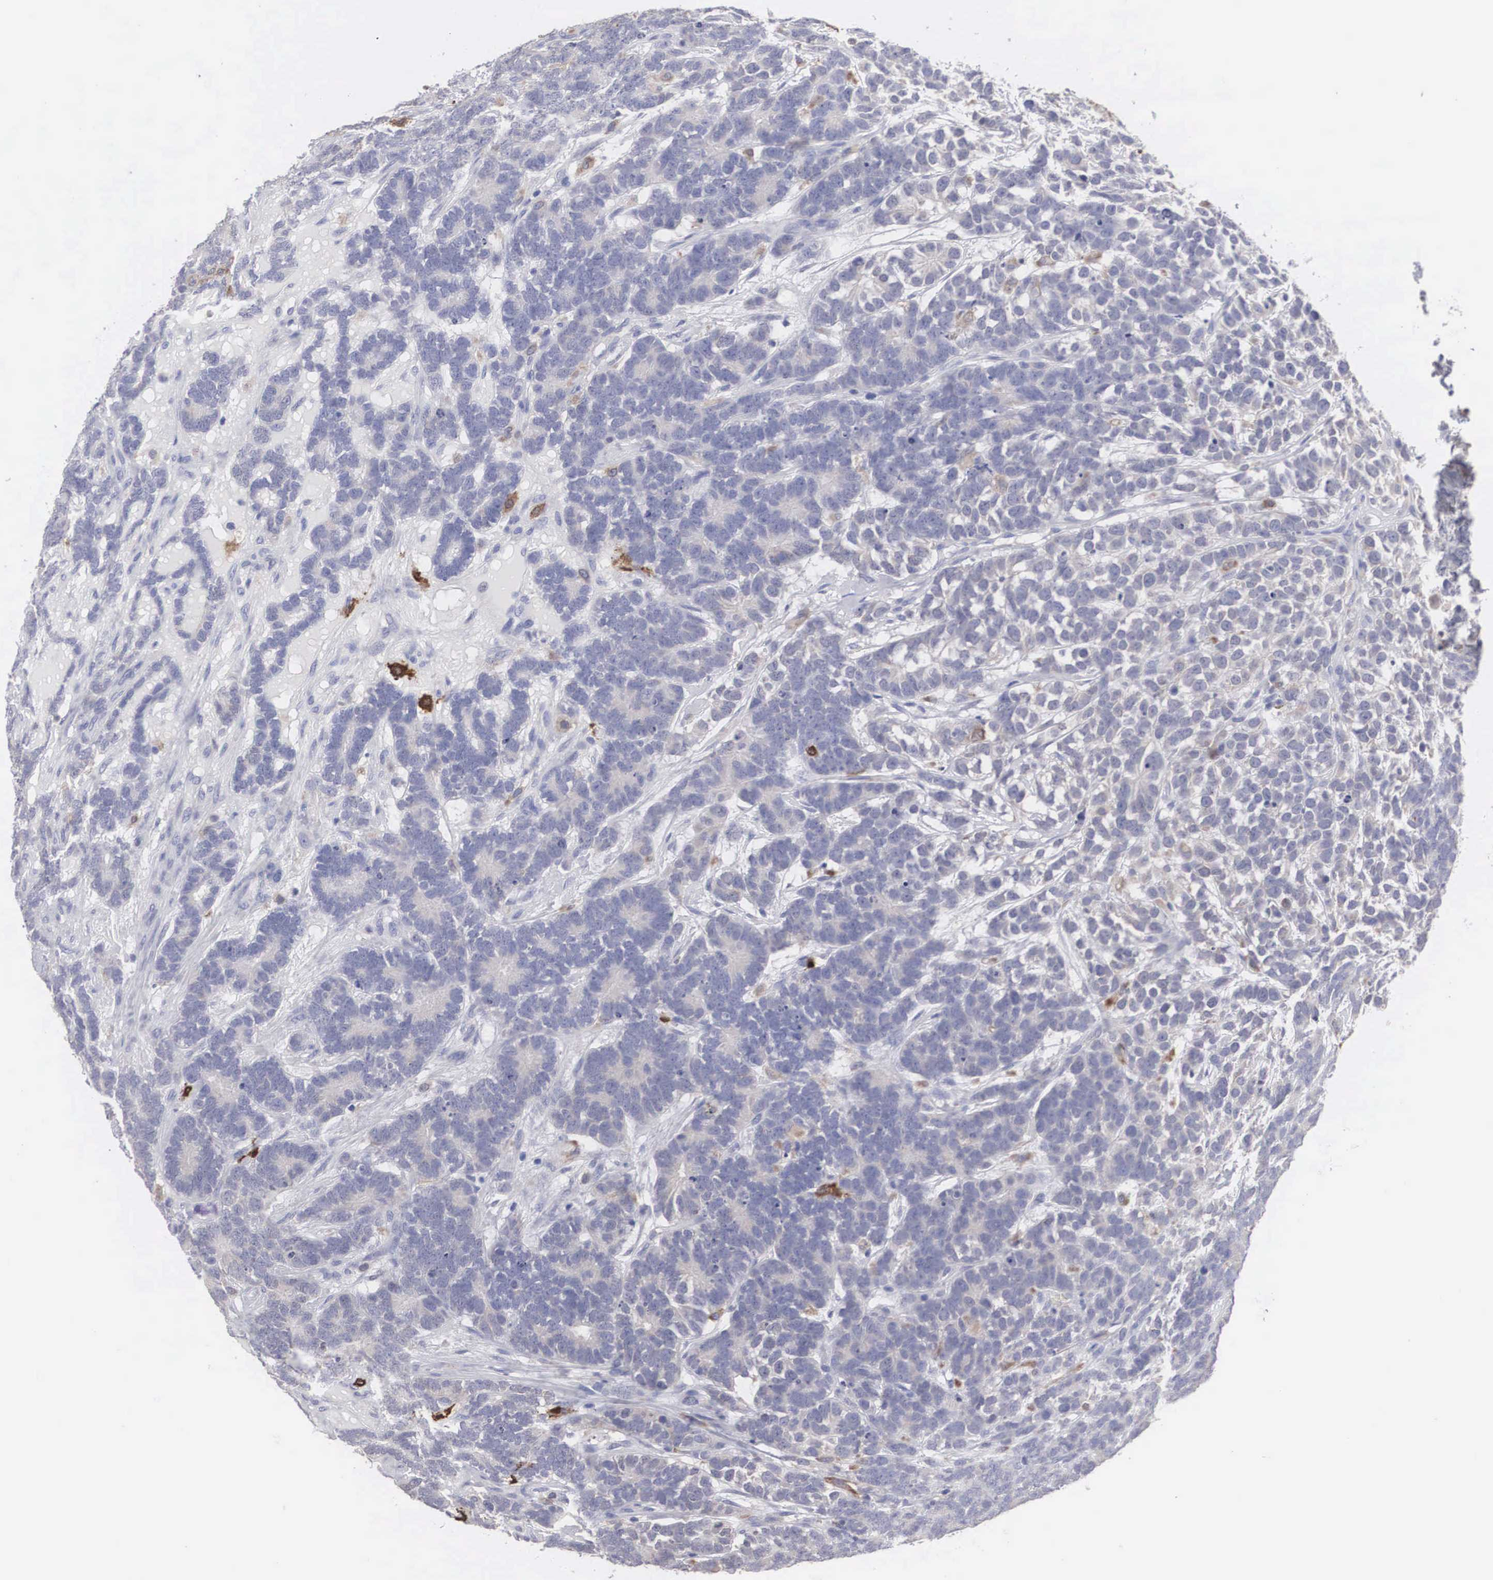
{"staining": {"intensity": "weak", "quantity": "<25%", "location": "cytoplasmic/membranous"}, "tissue": "testis cancer", "cell_type": "Tumor cells", "image_type": "cancer", "snomed": [{"axis": "morphology", "description": "Carcinoma, Embryonal, NOS"}, {"axis": "topography", "description": "Testis"}], "caption": "Tumor cells show no significant protein expression in testis cancer.", "gene": "HMOX1", "patient": {"sex": "male", "age": 26}}